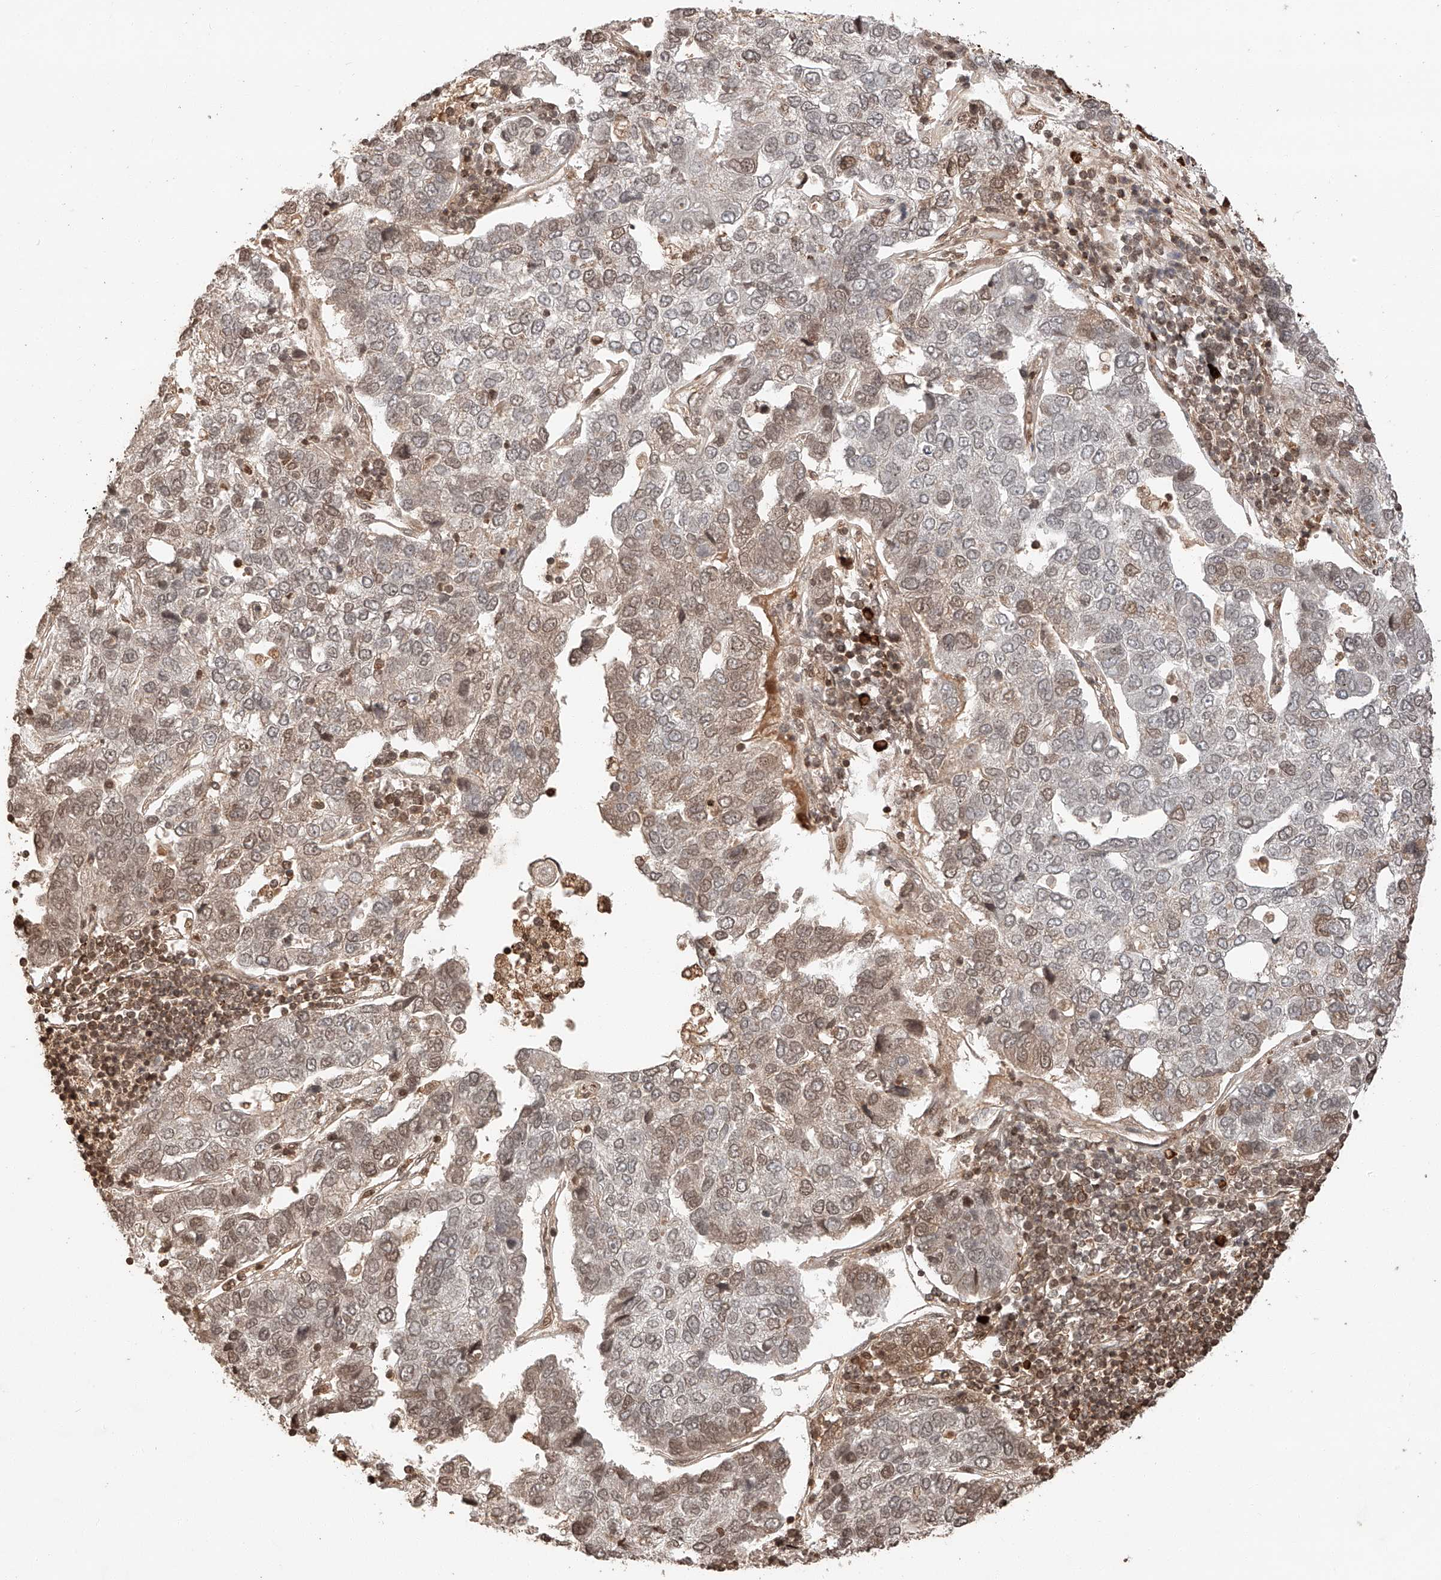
{"staining": {"intensity": "moderate", "quantity": "<25%", "location": "cytoplasmic/membranous,nuclear"}, "tissue": "pancreatic cancer", "cell_type": "Tumor cells", "image_type": "cancer", "snomed": [{"axis": "morphology", "description": "Adenocarcinoma, NOS"}, {"axis": "topography", "description": "Pancreas"}], "caption": "Protein positivity by immunohistochemistry shows moderate cytoplasmic/membranous and nuclear positivity in approximately <25% of tumor cells in pancreatic cancer (adenocarcinoma).", "gene": "ARHGAP33", "patient": {"sex": "female", "age": 61}}